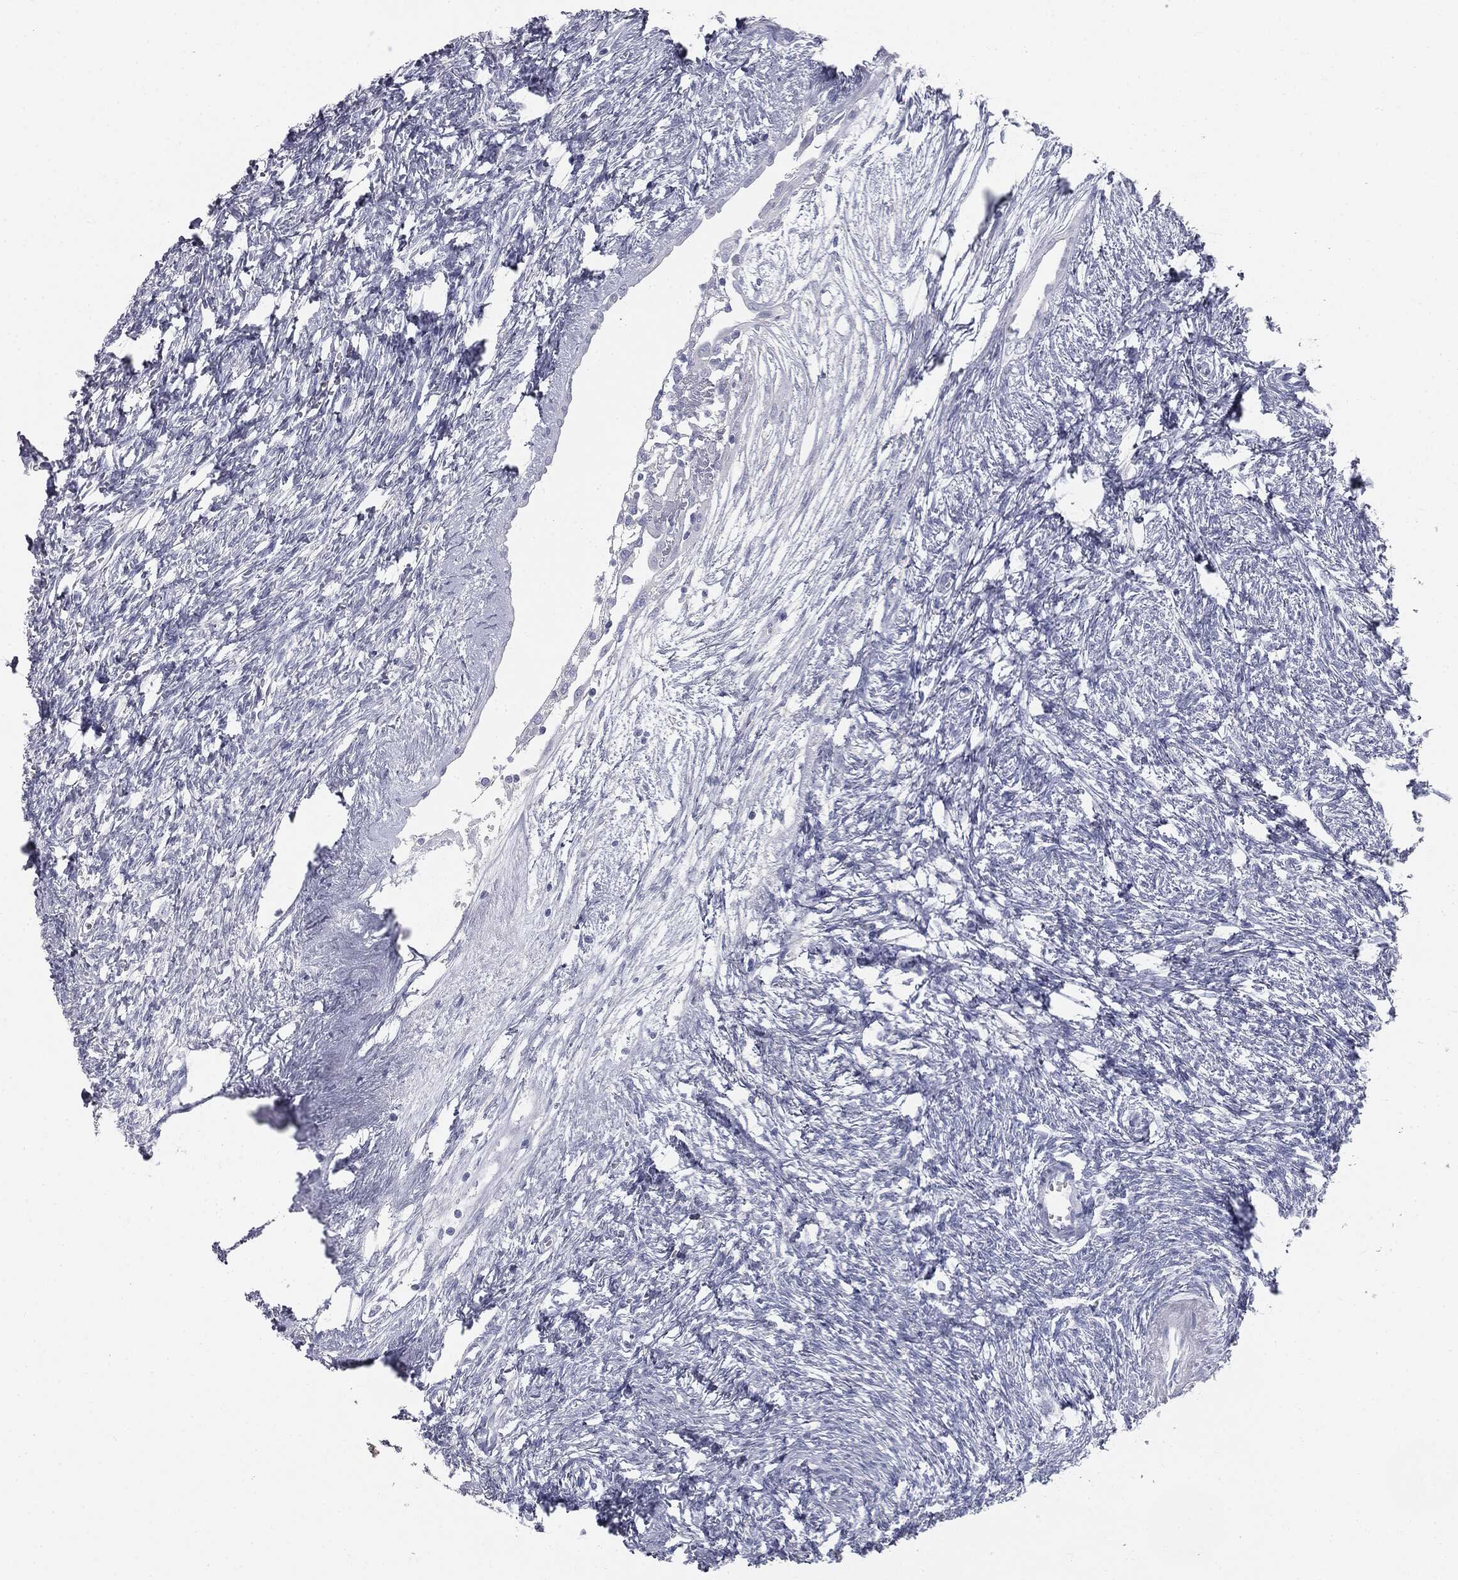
{"staining": {"intensity": "negative", "quantity": "none", "location": "none"}, "tissue": "ovary", "cell_type": "Follicle cells", "image_type": "normal", "snomed": [{"axis": "morphology", "description": "Normal tissue, NOS"}, {"axis": "topography", "description": "Fallopian tube"}, {"axis": "topography", "description": "Ovary"}], "caption": "This photomicrograph is of normal ovary stained with immunohistochemistry (IHC) to label a protein in brown with the nuclei are counter-stained blue. There is no expression in follicle cells.", "gene": "MUC5AC", "patient": {"sex": "female", "age": 33}}